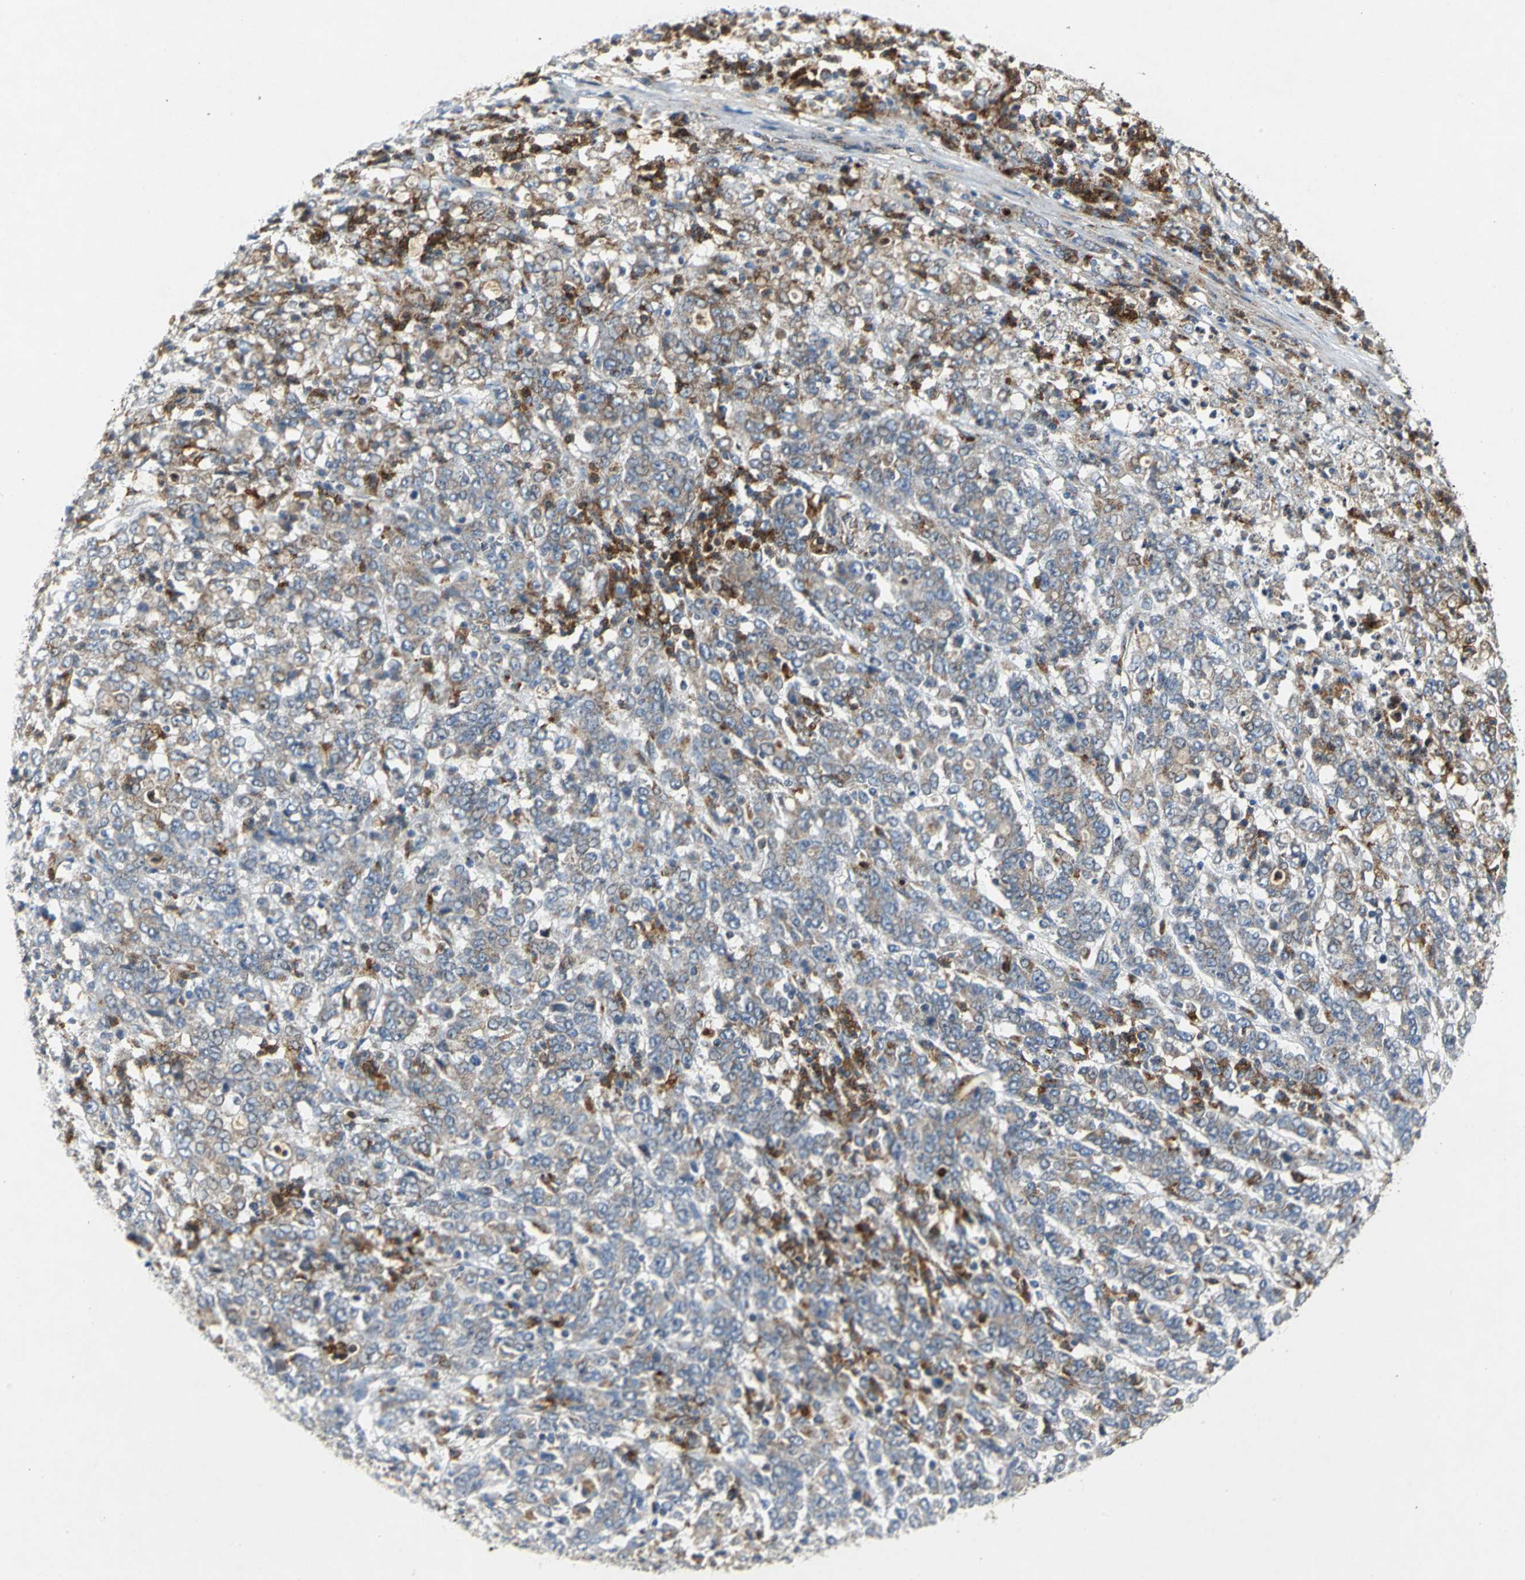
{"staining": {"intensity": "moderate", "quantity": ">75%", "location": "cytoplasmic/membranous"}, "tissue": "stomach cancer", "cell_type": "Tumor cells", "image_type": "cancer", "snomed": [{"axis": "morphology", "description": "Adenocarcinoma, NOS"}, {"axis": "topography", "description": "Stomach, lower"}], "caption": "Stomach cancer stained for a protein (brown) reveals moderate cytoplasmic/membranous positive expression in approximately >75% of tumor cells.", "gene": "SPPL2B", "patient": {"sex": "female", "age": 71}}